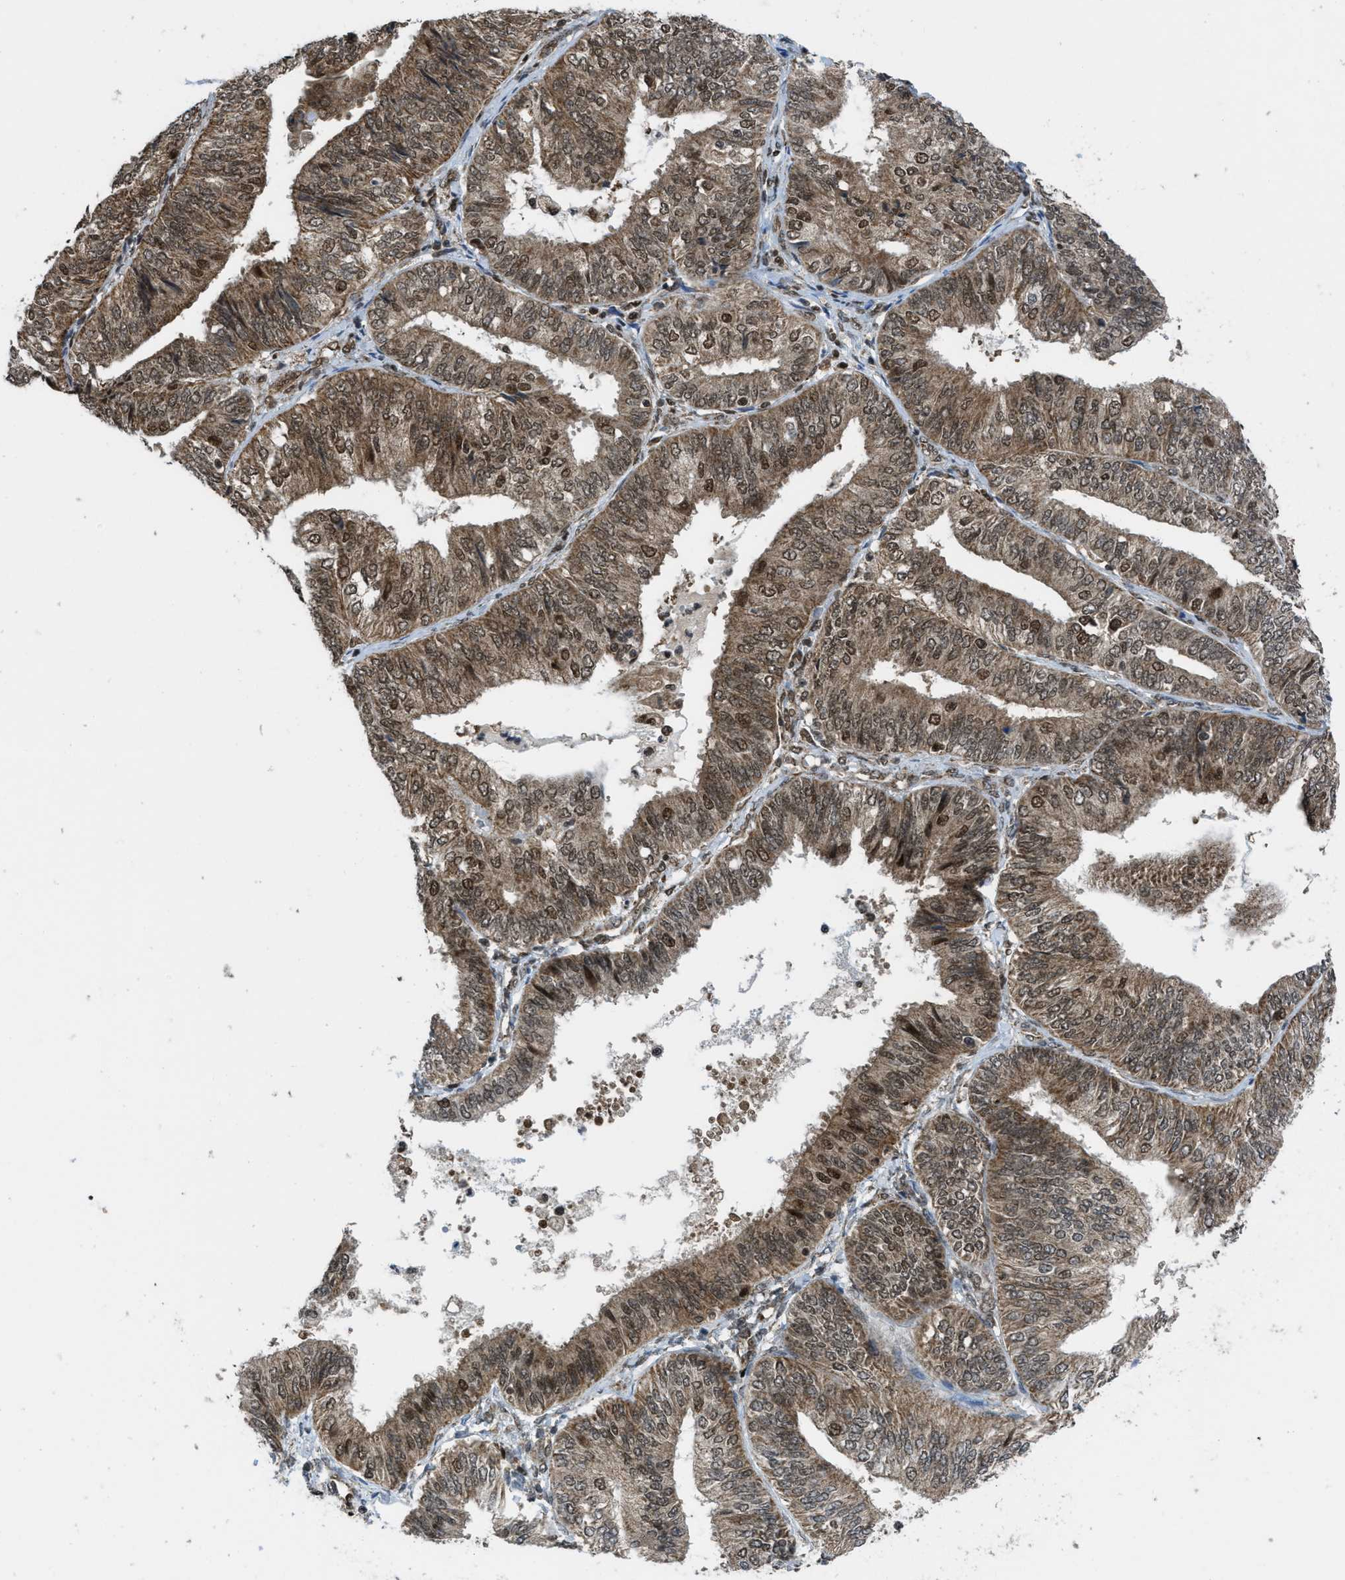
{"staining": {"intensity": "moderate", "quantity": ">75%", "location": "cytoplasmic/membranous,nuclear"}, "tissue": "endometrial cancer", "cell_type": "Tumor cells", "image_type": "cancer", "snomed": [{"axis": "morphology", "description": "Adenocarcinoma, NOS"}, {"axis": "topography", "description": "Endometrium"}], "caption": "Adenocarcinoma (endometrial) tissue reveals moderate cytoplasmic/membranous and nuclear positivity in approximately >75% of tumor cells", "gene": "TNPO1", "patient": {"sex": "female", "age": 58}}